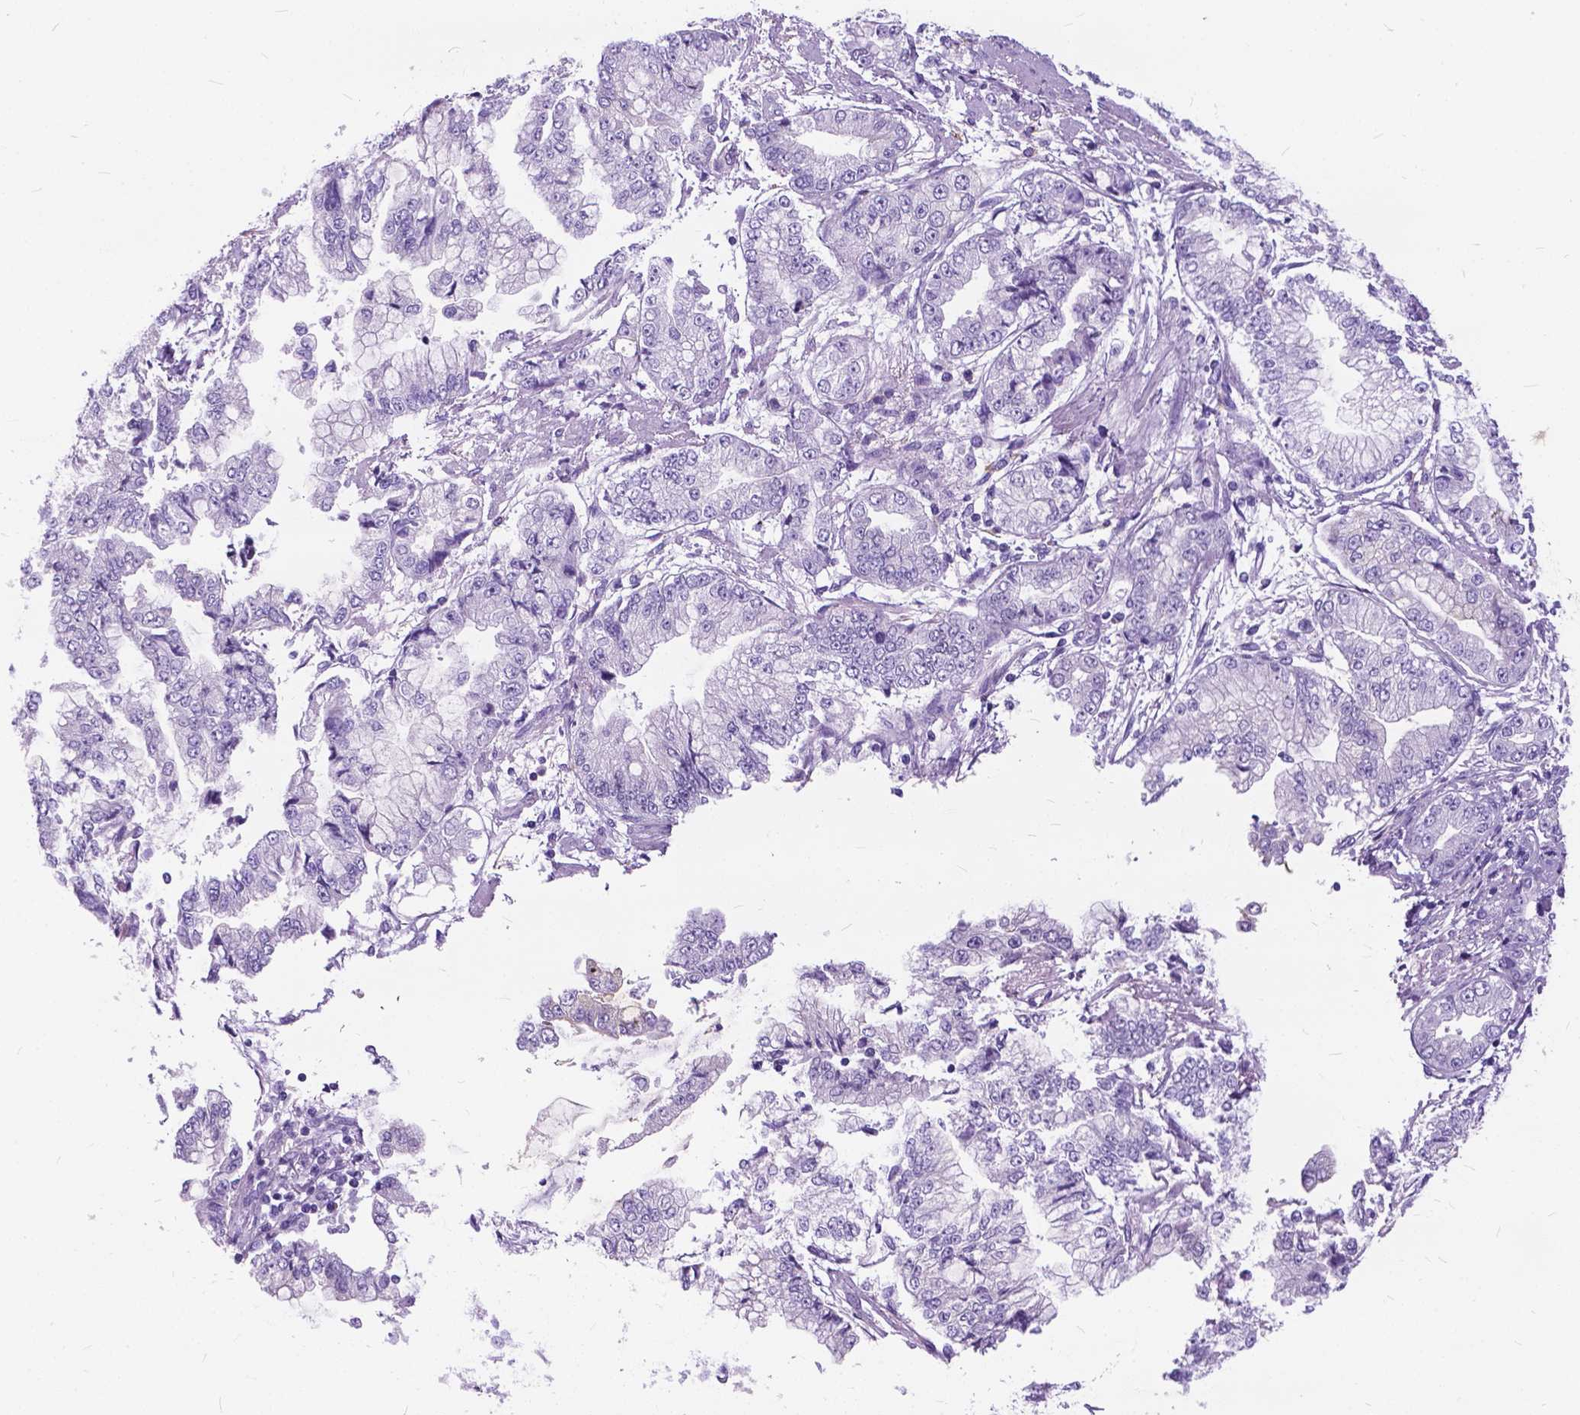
{"staining": {"intensity": "negative", "quantity": "none", "location": "none"}, "tissue": "stomach cancer", "cell_type": "Tumor cells", "image_type": "cancer", "snomed": [{"axis": "morphology", "description": "Adenocarcinoma, NOS"}, {"axis": "topography", "description": "Stomach, upper"}], "caption": "DAB immunohistochemical staining of stomach cancer (adenocarcinoma) demonstrates no significant expression in tumor cells.", "gene": "BSND", "patient": {"sex": "female", "age": 74}}